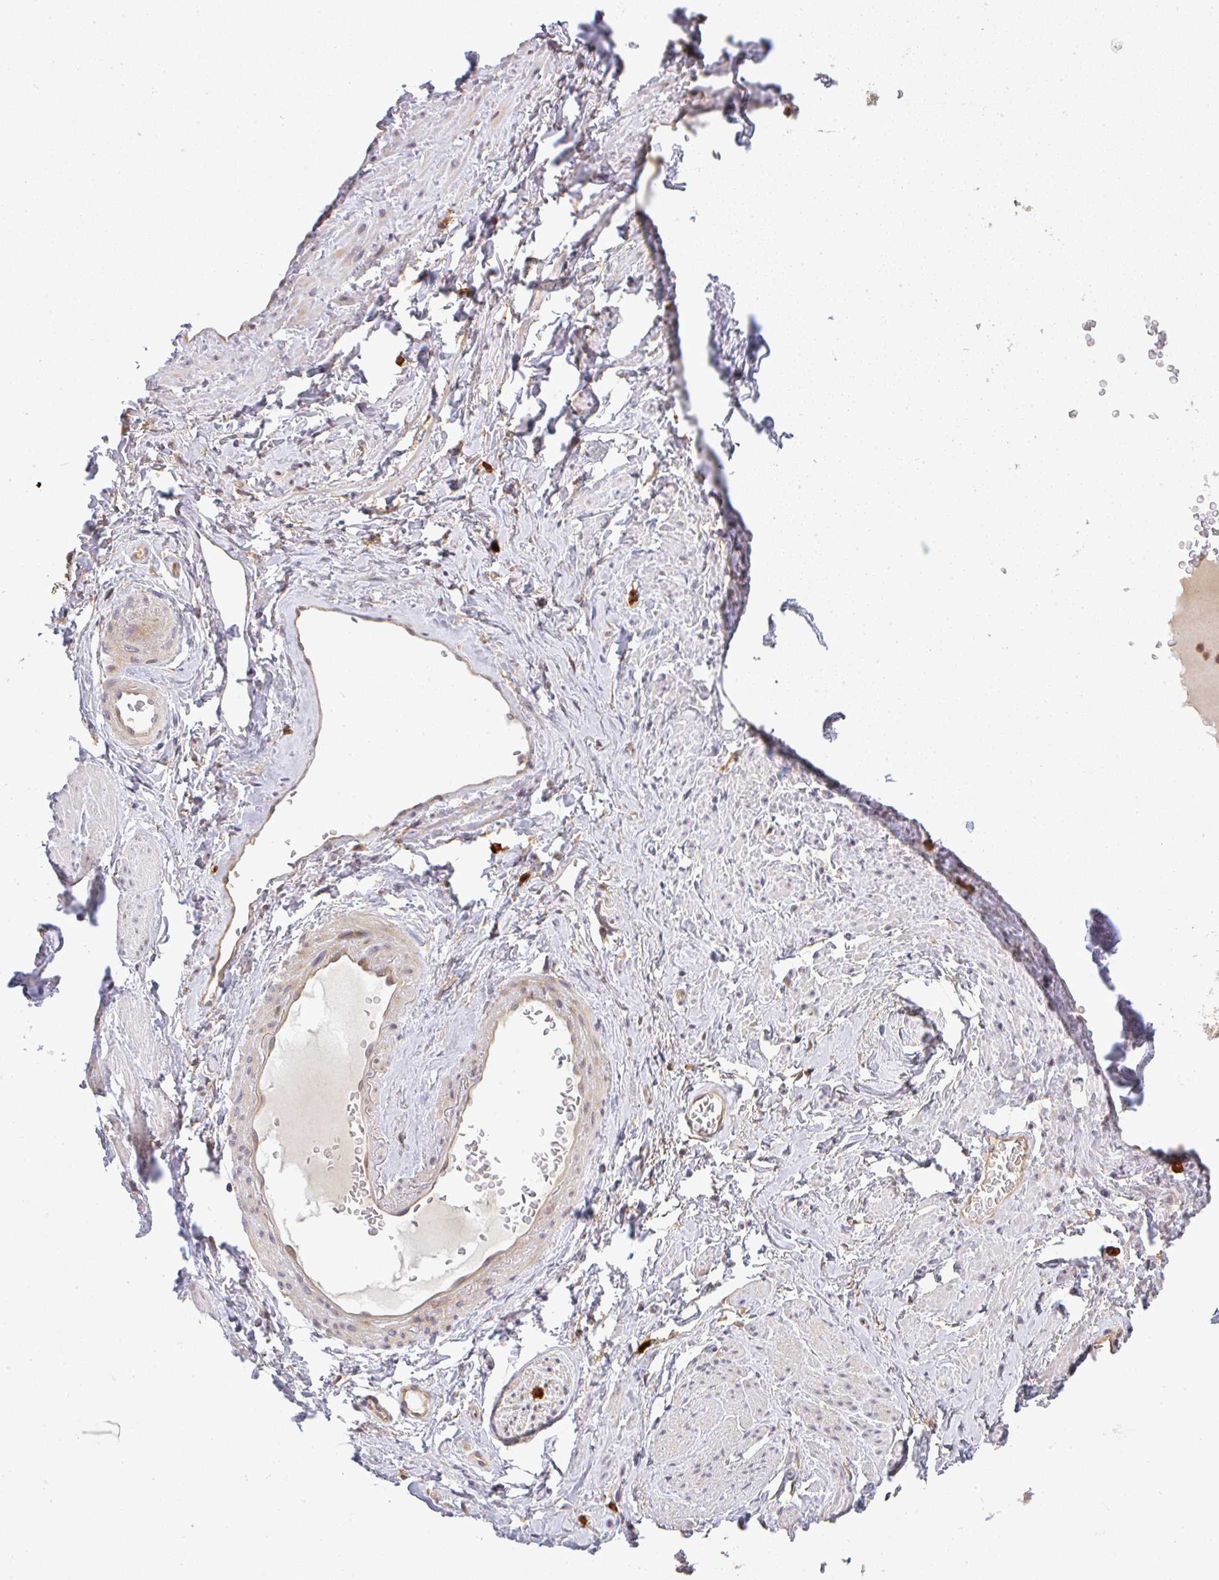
{"staining": {"intensity": "negative", "quantity": "none", "location": "none"}, "tissue": "adipose tissue", "cell_type": "Adipocytes", "image_type": "normal", "snomed": [{"axis": "morphology", "description": "Normal tissue, NOS"}, {"axis": "topography", "description": "Vagina"}, {"axis": "topography", "description": "Peripheral nerve tissue"}], "caption": "An immunohistochemistry histopathology image of unremarkable adipose tissue is shown. There is no staining in adipocytes of adipose tissue.", "gene": "FAM153A", "patient": {"sex": "female", "age": 71}}